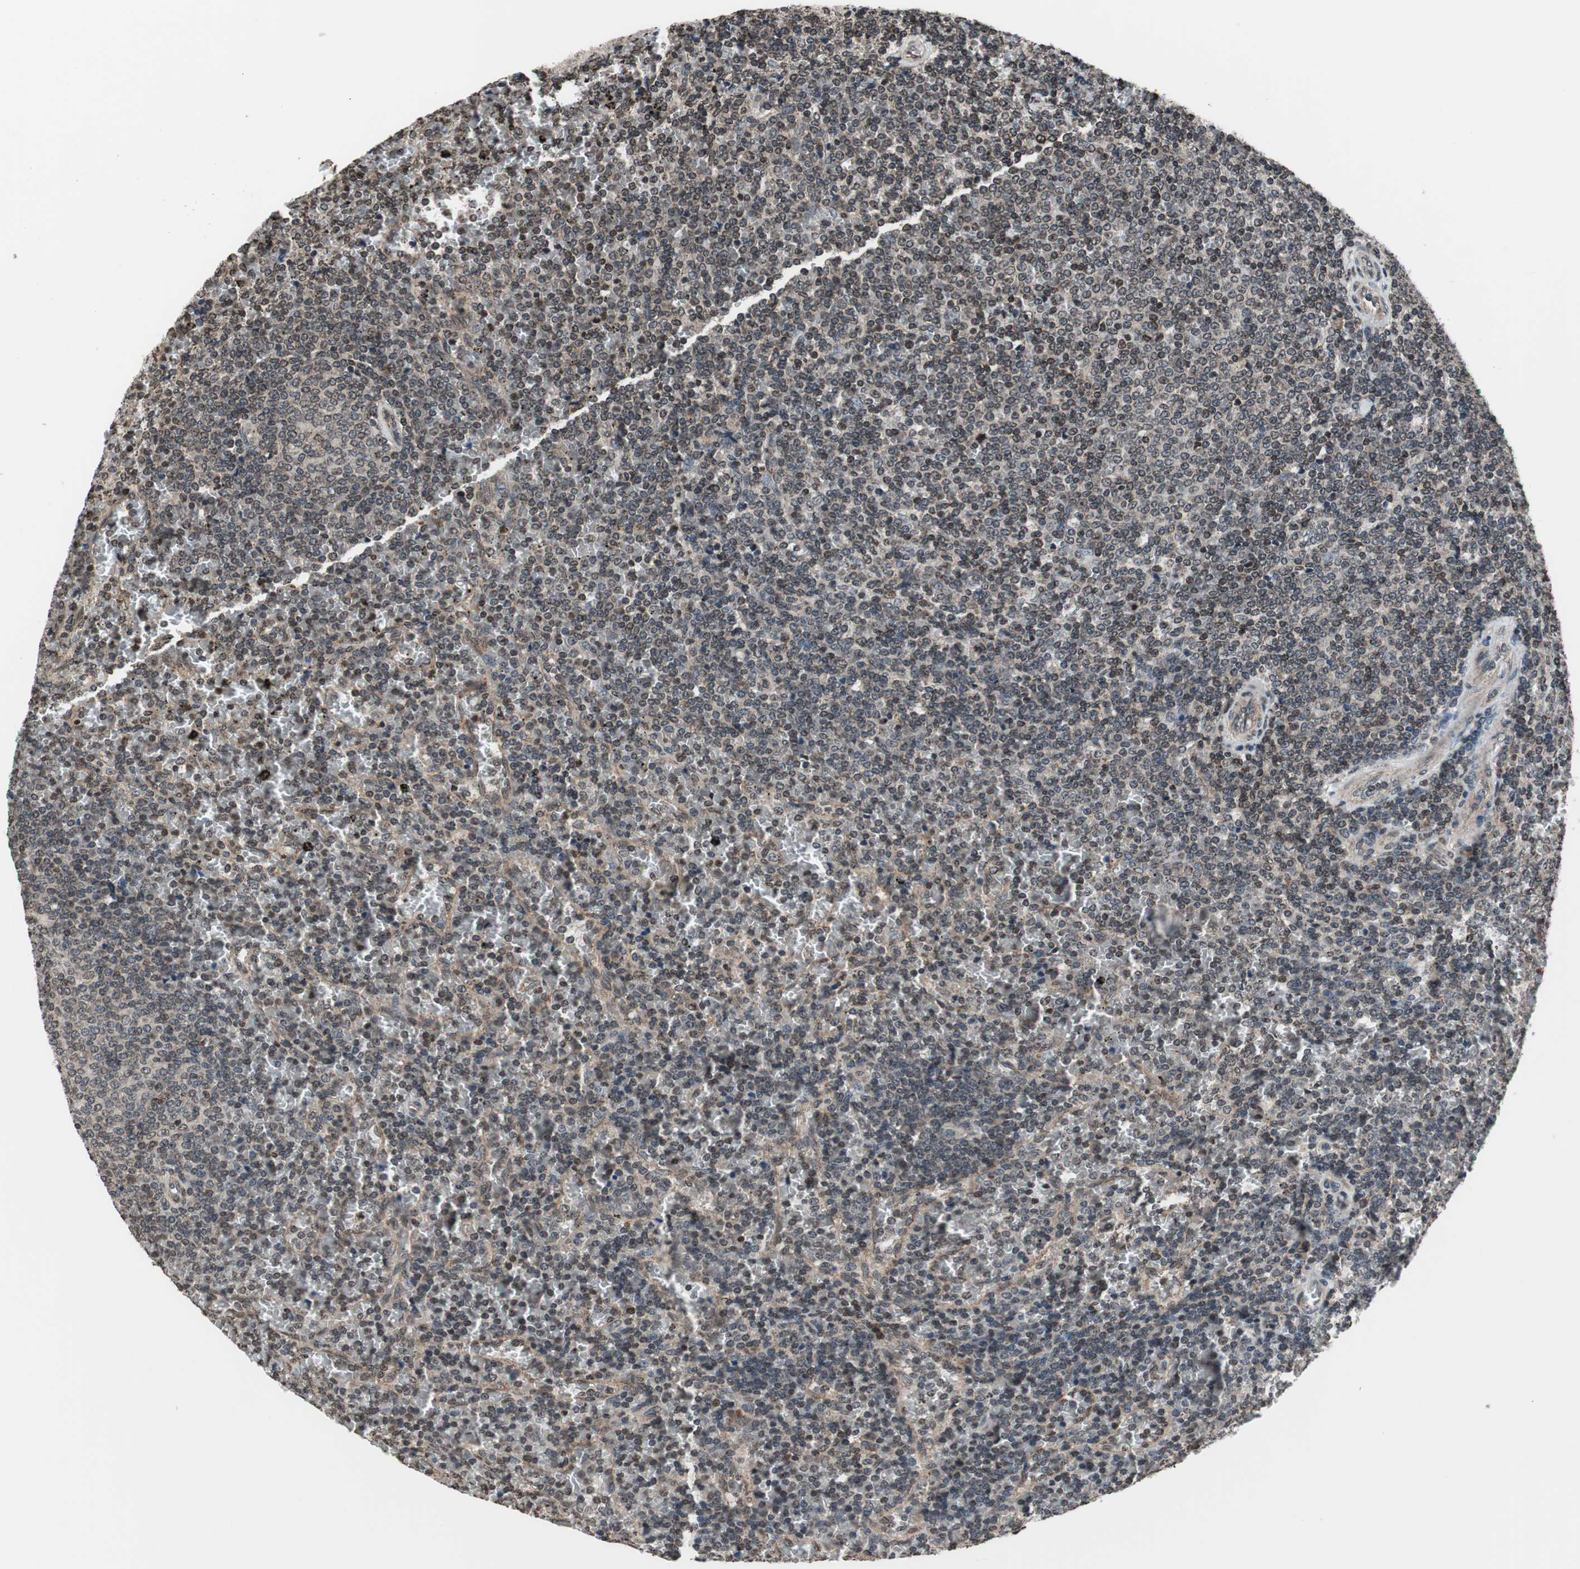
{"staining": {"intensity": "negative", "quantity": "none", "location": "none"}, "tissue": "lymphoma", "cell_type": "Tumor cells", "image_type": "cancer", "snomed": [{"axis": "morphology", "description": "Malignant lymphoma, non-Hodgkin's type, Low grade"}, {"axis": "topography", "description": "Spleen"}], "caption": "Protein analysis of low-grade malignant lymphoma, non-Hodgkin's type exhibits no significant expression in tumor cells.", "gene": "RFC1", "patient": {"sex": "female", "age": 77}}